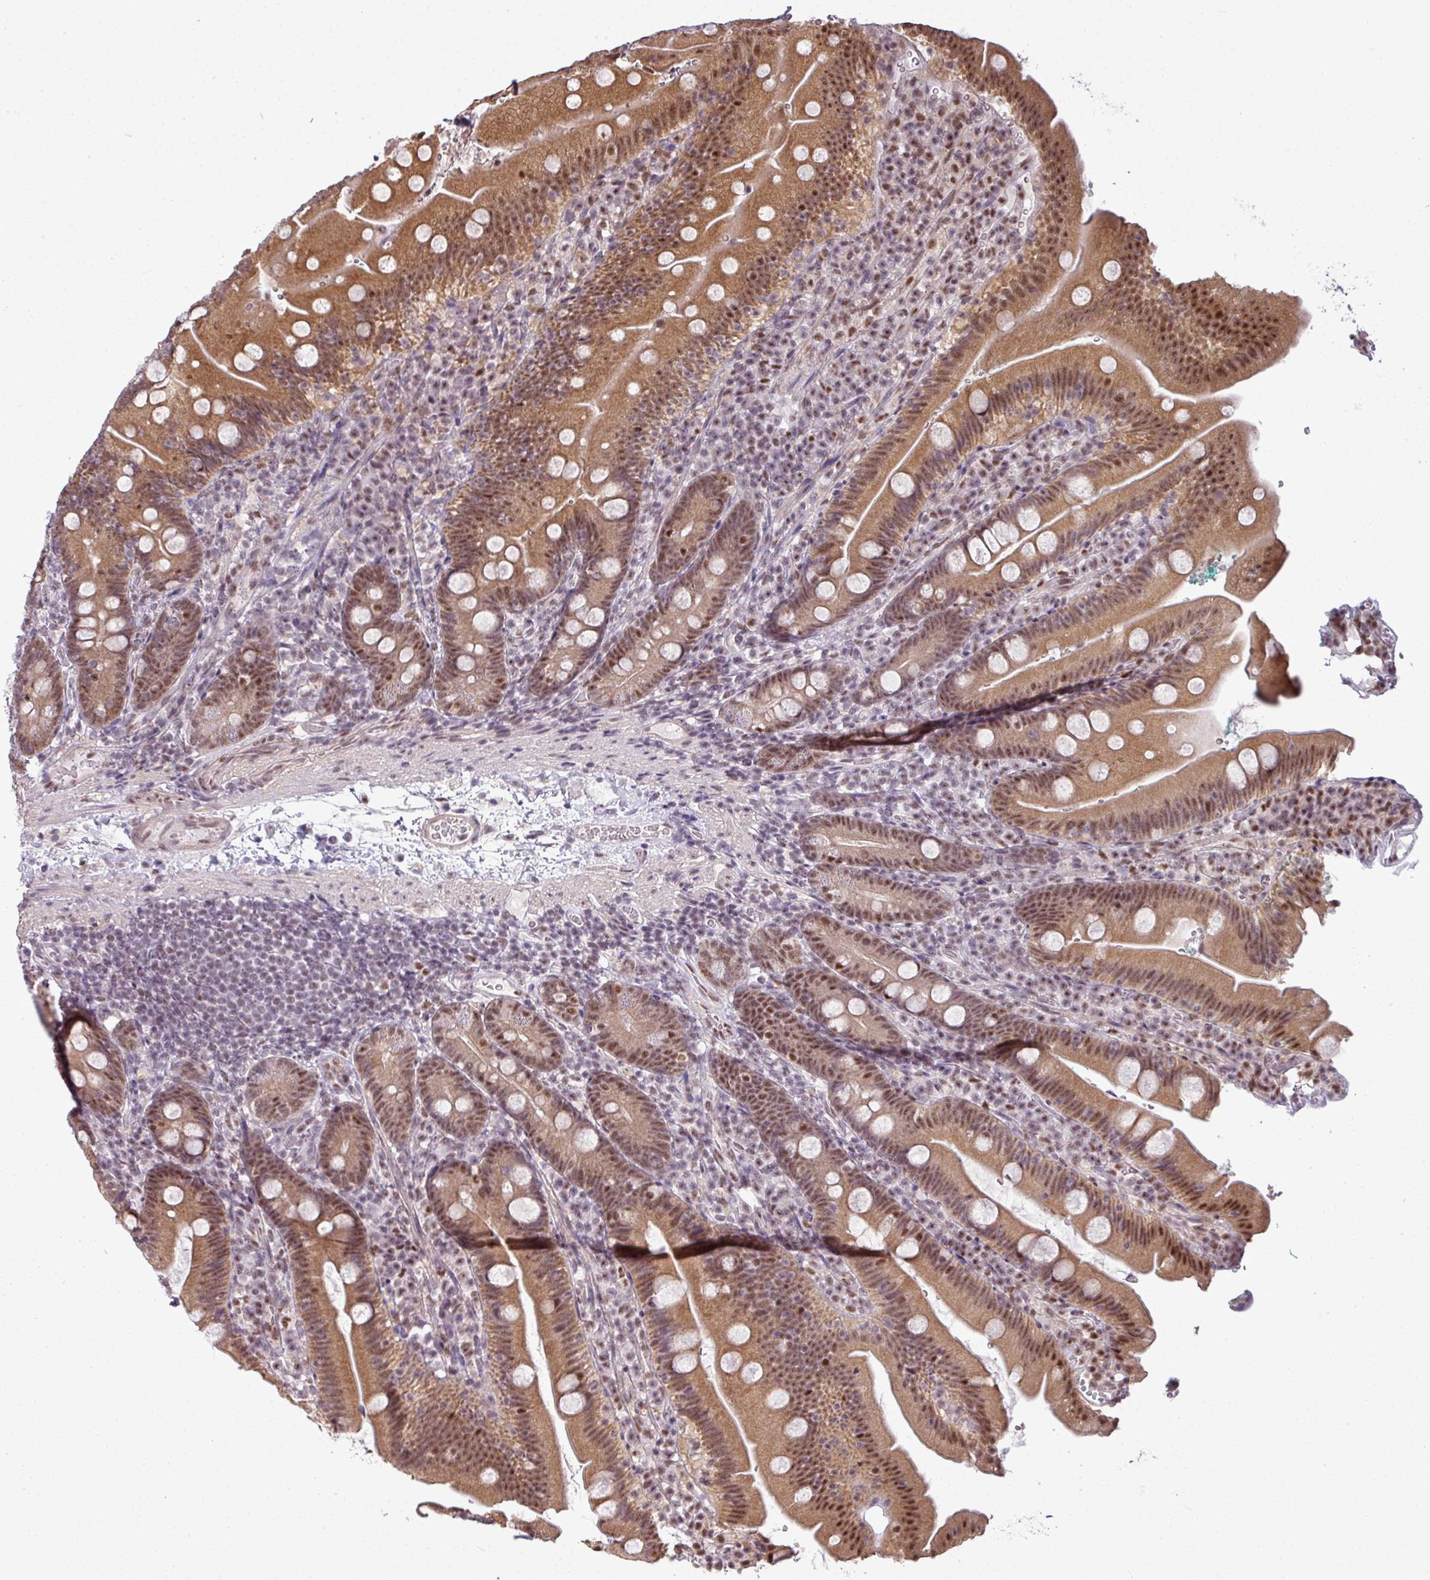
{"staining": {"intensity": "strong", "quantity": ">75%", "location": "cytoplasmic/membranous,nuclear"}, "tissue": "duodenum", "cell_type": "Glandular cells", "image_type": "normal", "snomed": [{"axis": "morphology", "description": "Normal tissue, NOS"}, {"axis": "topography", "description": "Duodenum"}], "caption": "Normal duodenum shows strong cytoplasmic/membranous,nuclear positivity in approximately >75% of glandular cells (DAB (3,3'-diaminobenzidine) = brown stain, brightfield microscopy at high magnification)..", "gene": "ZNF217", "patient": {"sex": "female", "age": 67}}